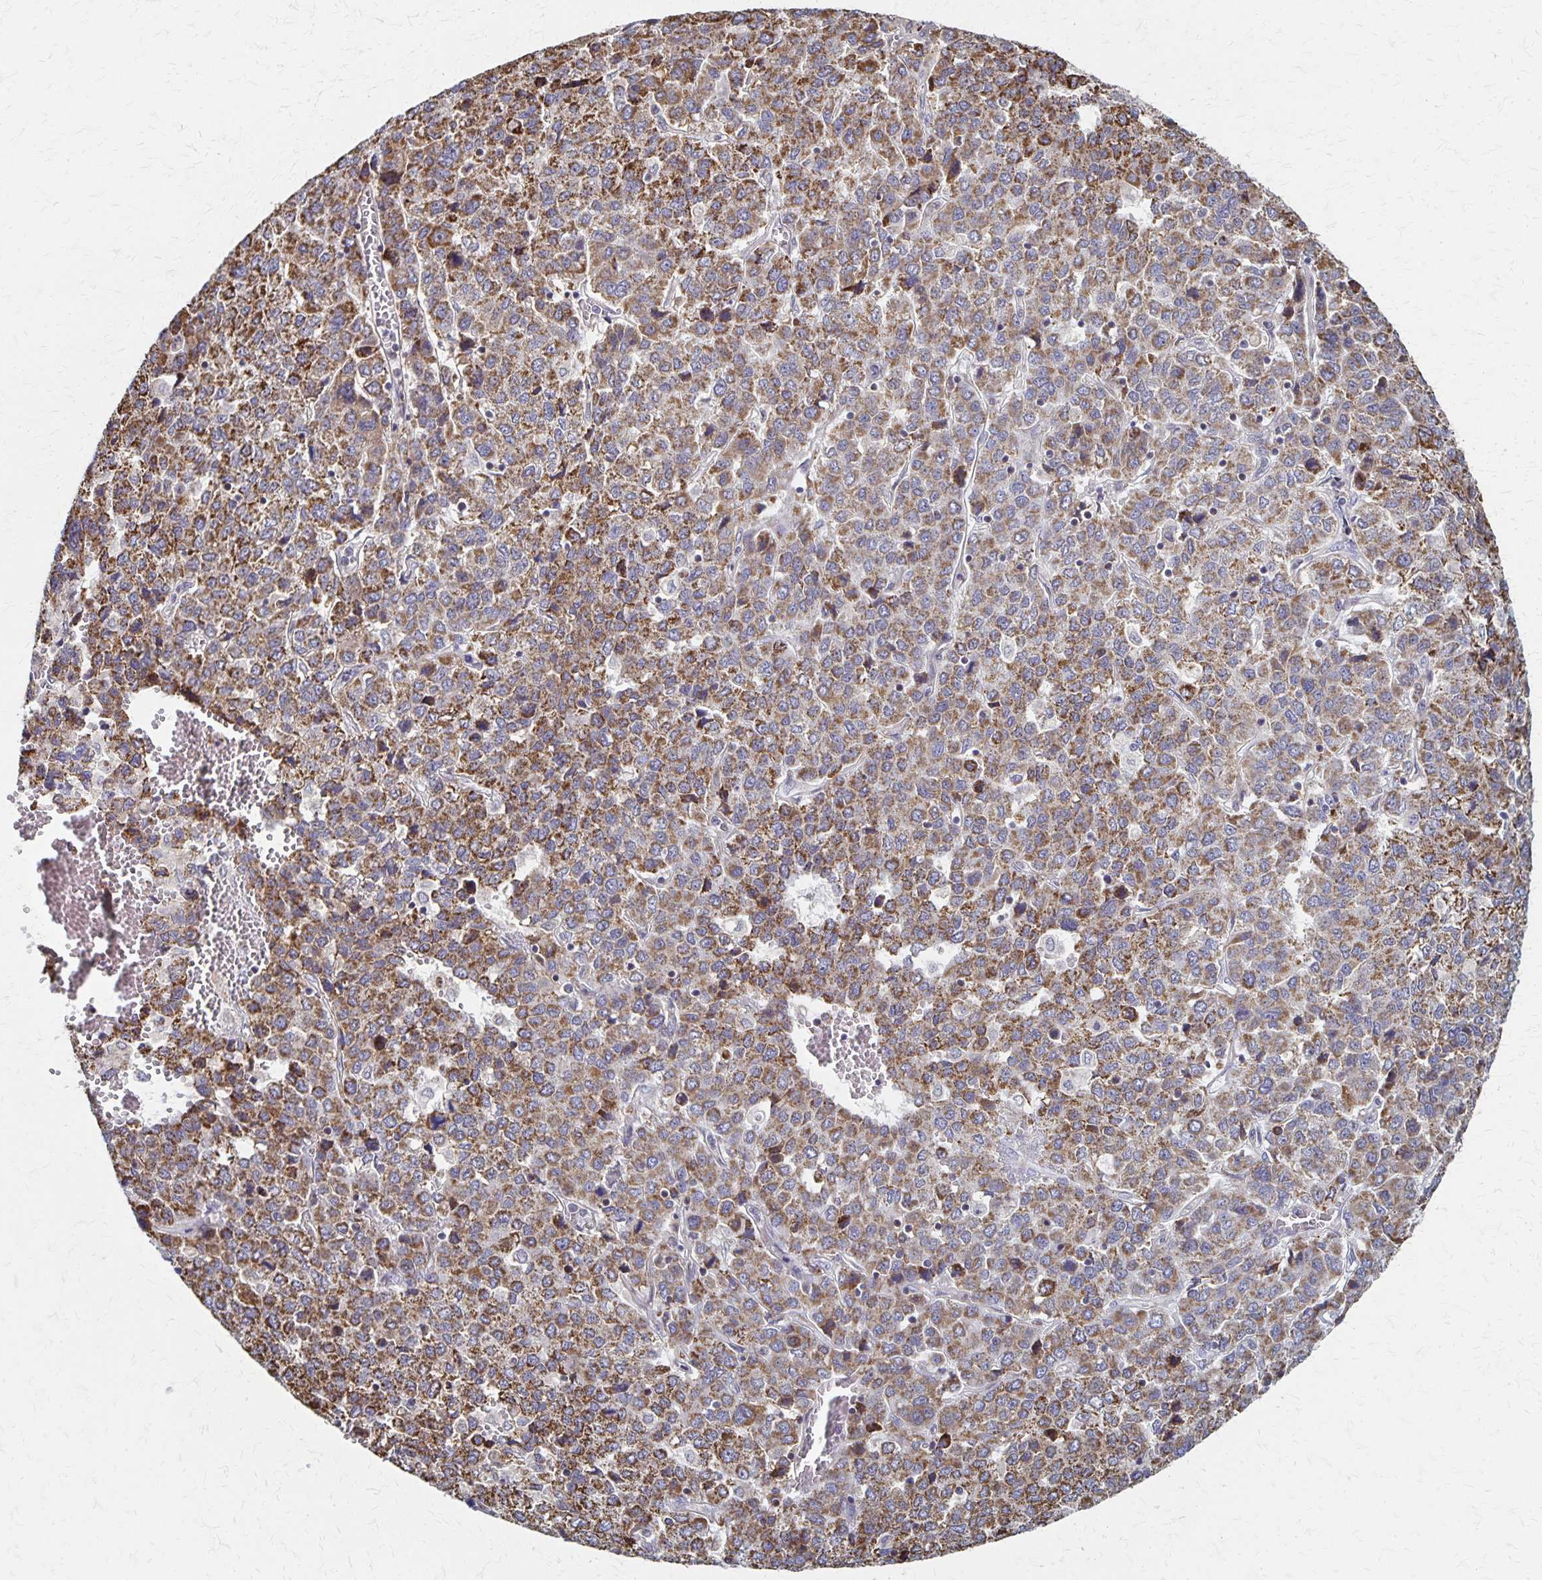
{"staining": {"intensity": "strong", "quantity": ">75%", "location": "cytoplasmic/membranous"}, "tissue": "liver cancer", "cell_type": "Tumor cells", "image_type": "cancer", "snomed": [{"axis": "morphology", "description": "Carcinoma, Hepatocellular, NOS"}, {"axis": "topography", "description": "Liver"}], "caption": "This is an image of immunohistochemistry (IHC) staining of hepatocellular carcinoma (liver), which shows strong positivity in the cytoplasmic/membranous of tumor cells.", "gene": "DYRK4", "patient": {"sex": "male", "age": 69}}